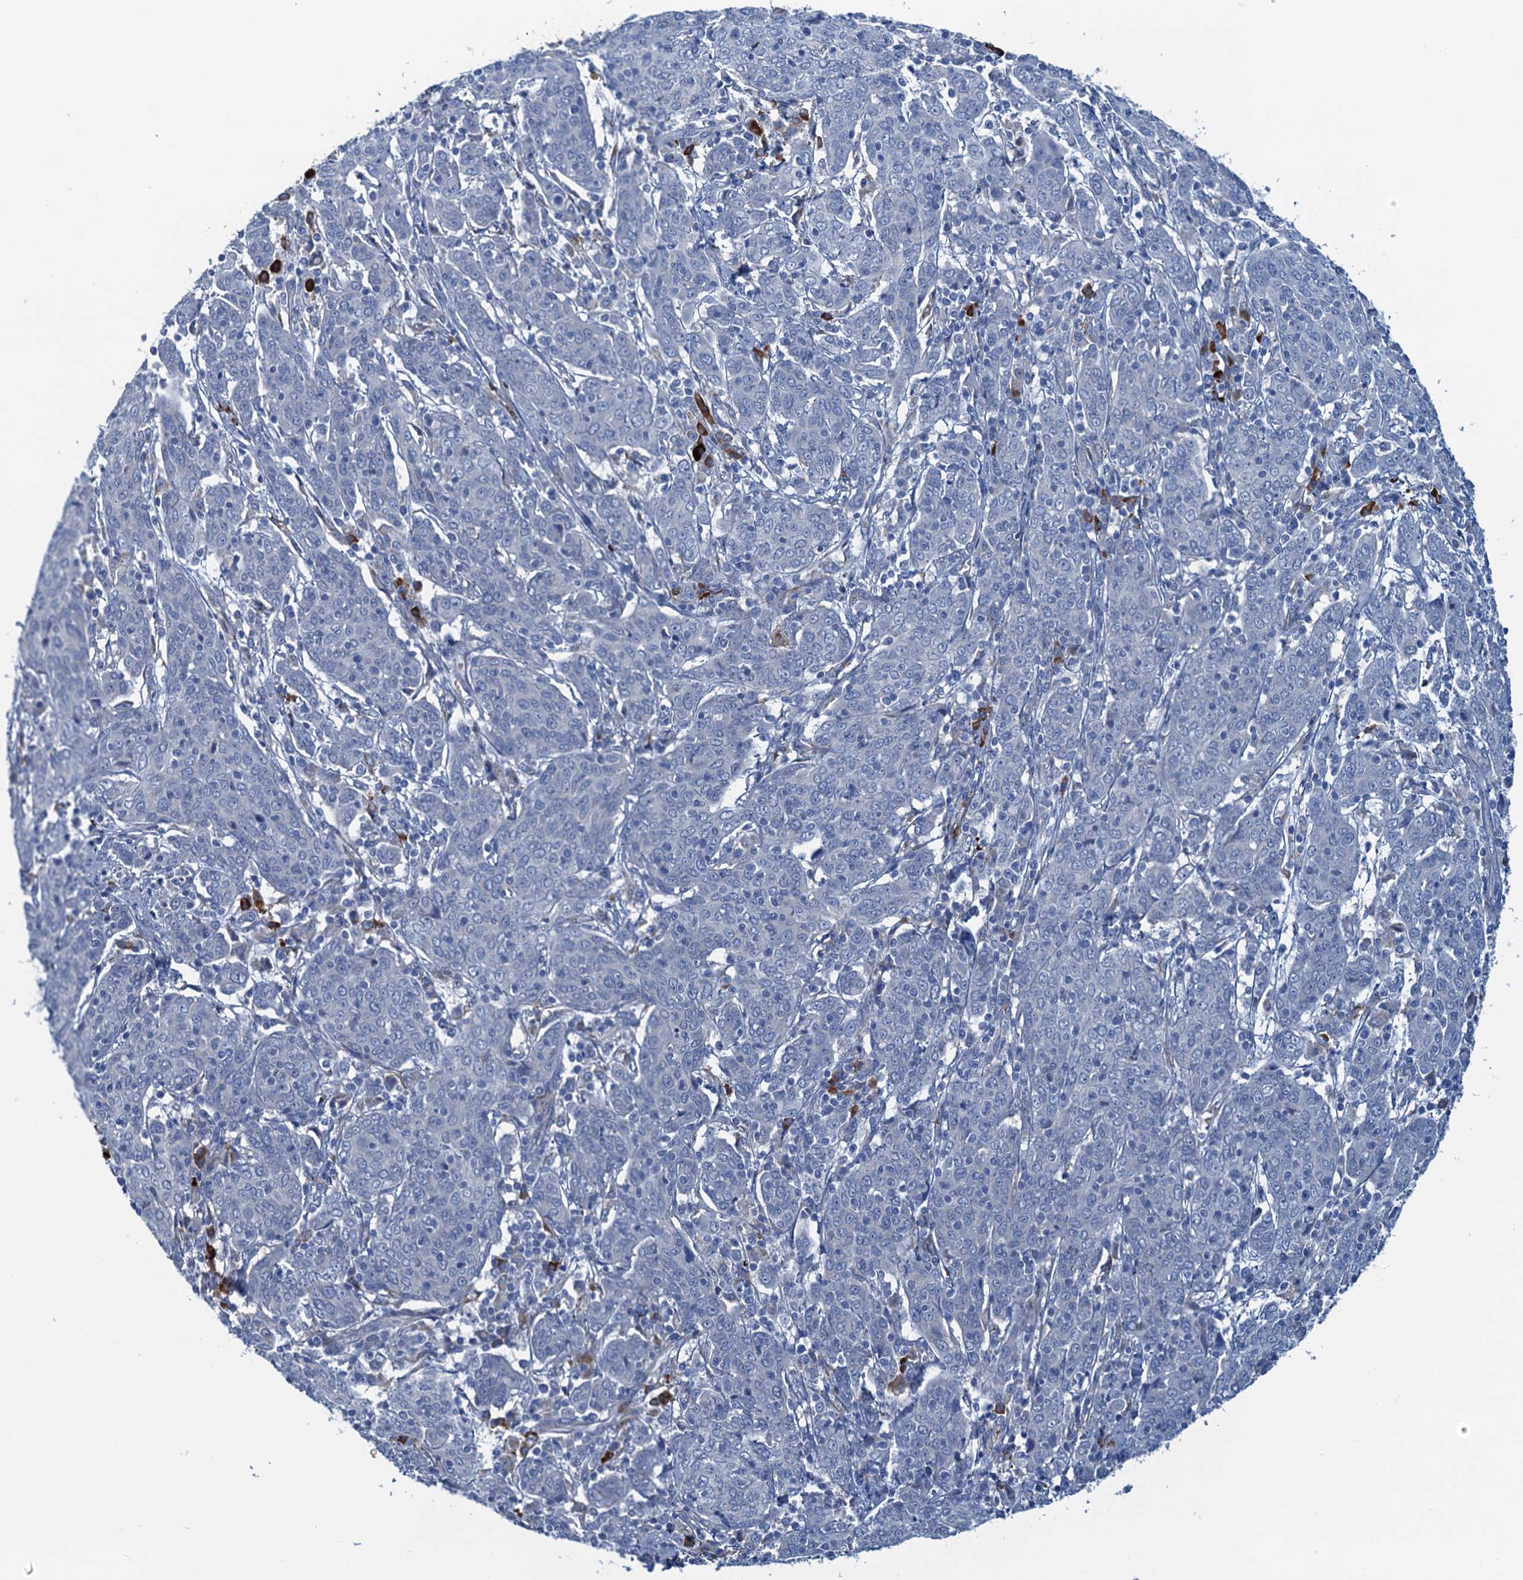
{"staining": {"intensity": "negative", "quantity": "none", "location": "none"}, "tissue": "cervical cancer", "cell_type": "Tumor cells", "image_type": "cancer", "snomed": [{"axis": "morphology", "description": "Squamous cell carcinoma, NOS"}, {"axis": "topography", "description": "Cervix"}], "caption": "Tumor cells show no significant staining in cervical squamous cell carcinoma.", "gene": "CBLIF", "patient": {"sex": "female", "age": 67}}